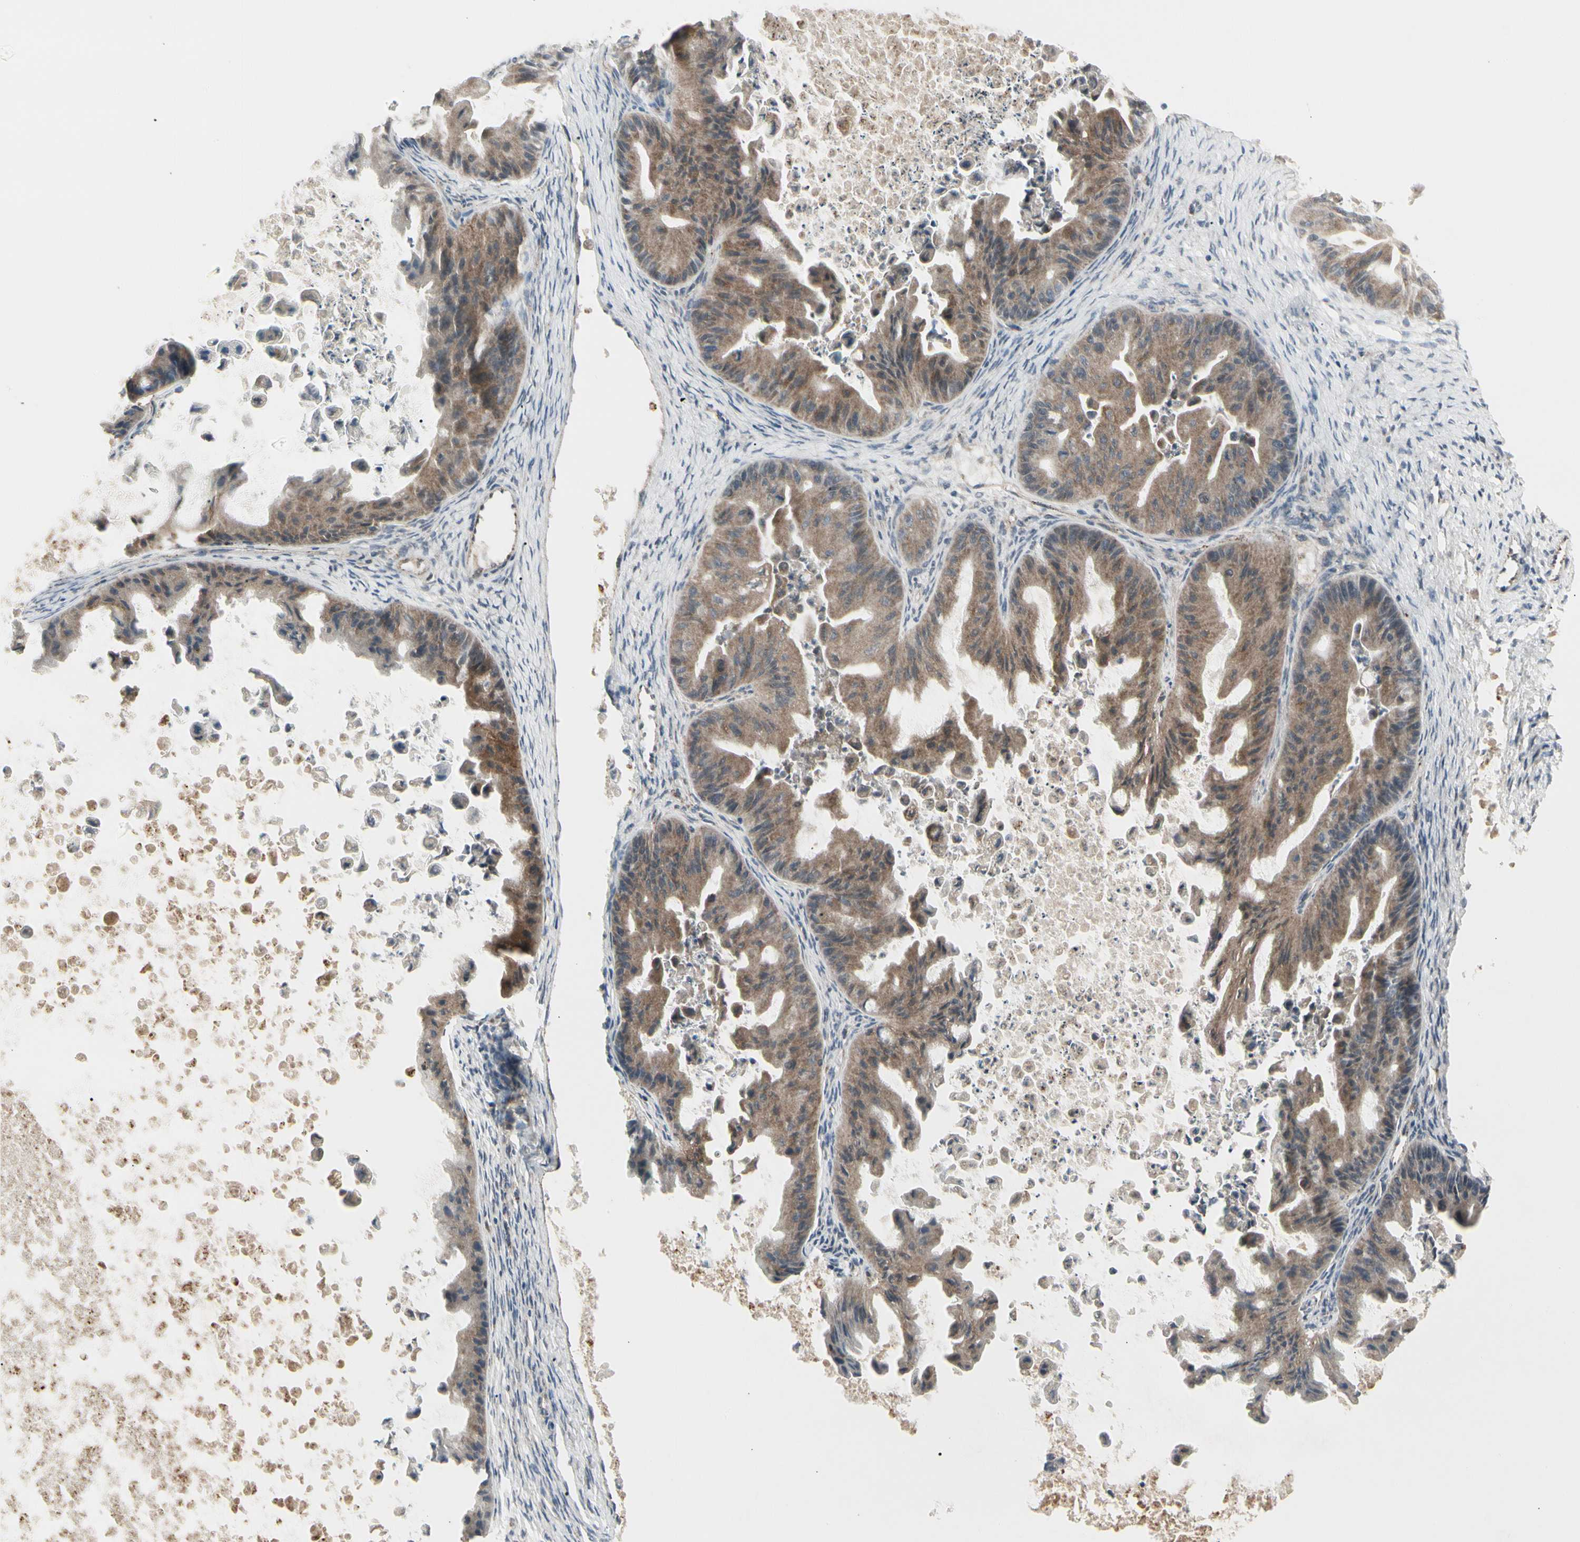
{"staining": {"intensity": "moderate", "quantity": ">75%", "location": "cytoplasmic/membranous"}, "tissue": "ovarian cancer", "cell_type": "Tumor cells", "image_type": "cancer", "snomed": [{"axis": "morphology", "description": "Cystadenocarcinoma, mucinous, NOS"}, {"axis": "topography", "description": "Ovary"}], "caption": "Ovarian cancer stained for a protein (brown) exhibits moderate cytoplasmic/membranous positive staining in approximately >75% of tumor cells.", "gene": "GRN", "patient": {"sex": "female", "age": 37}}